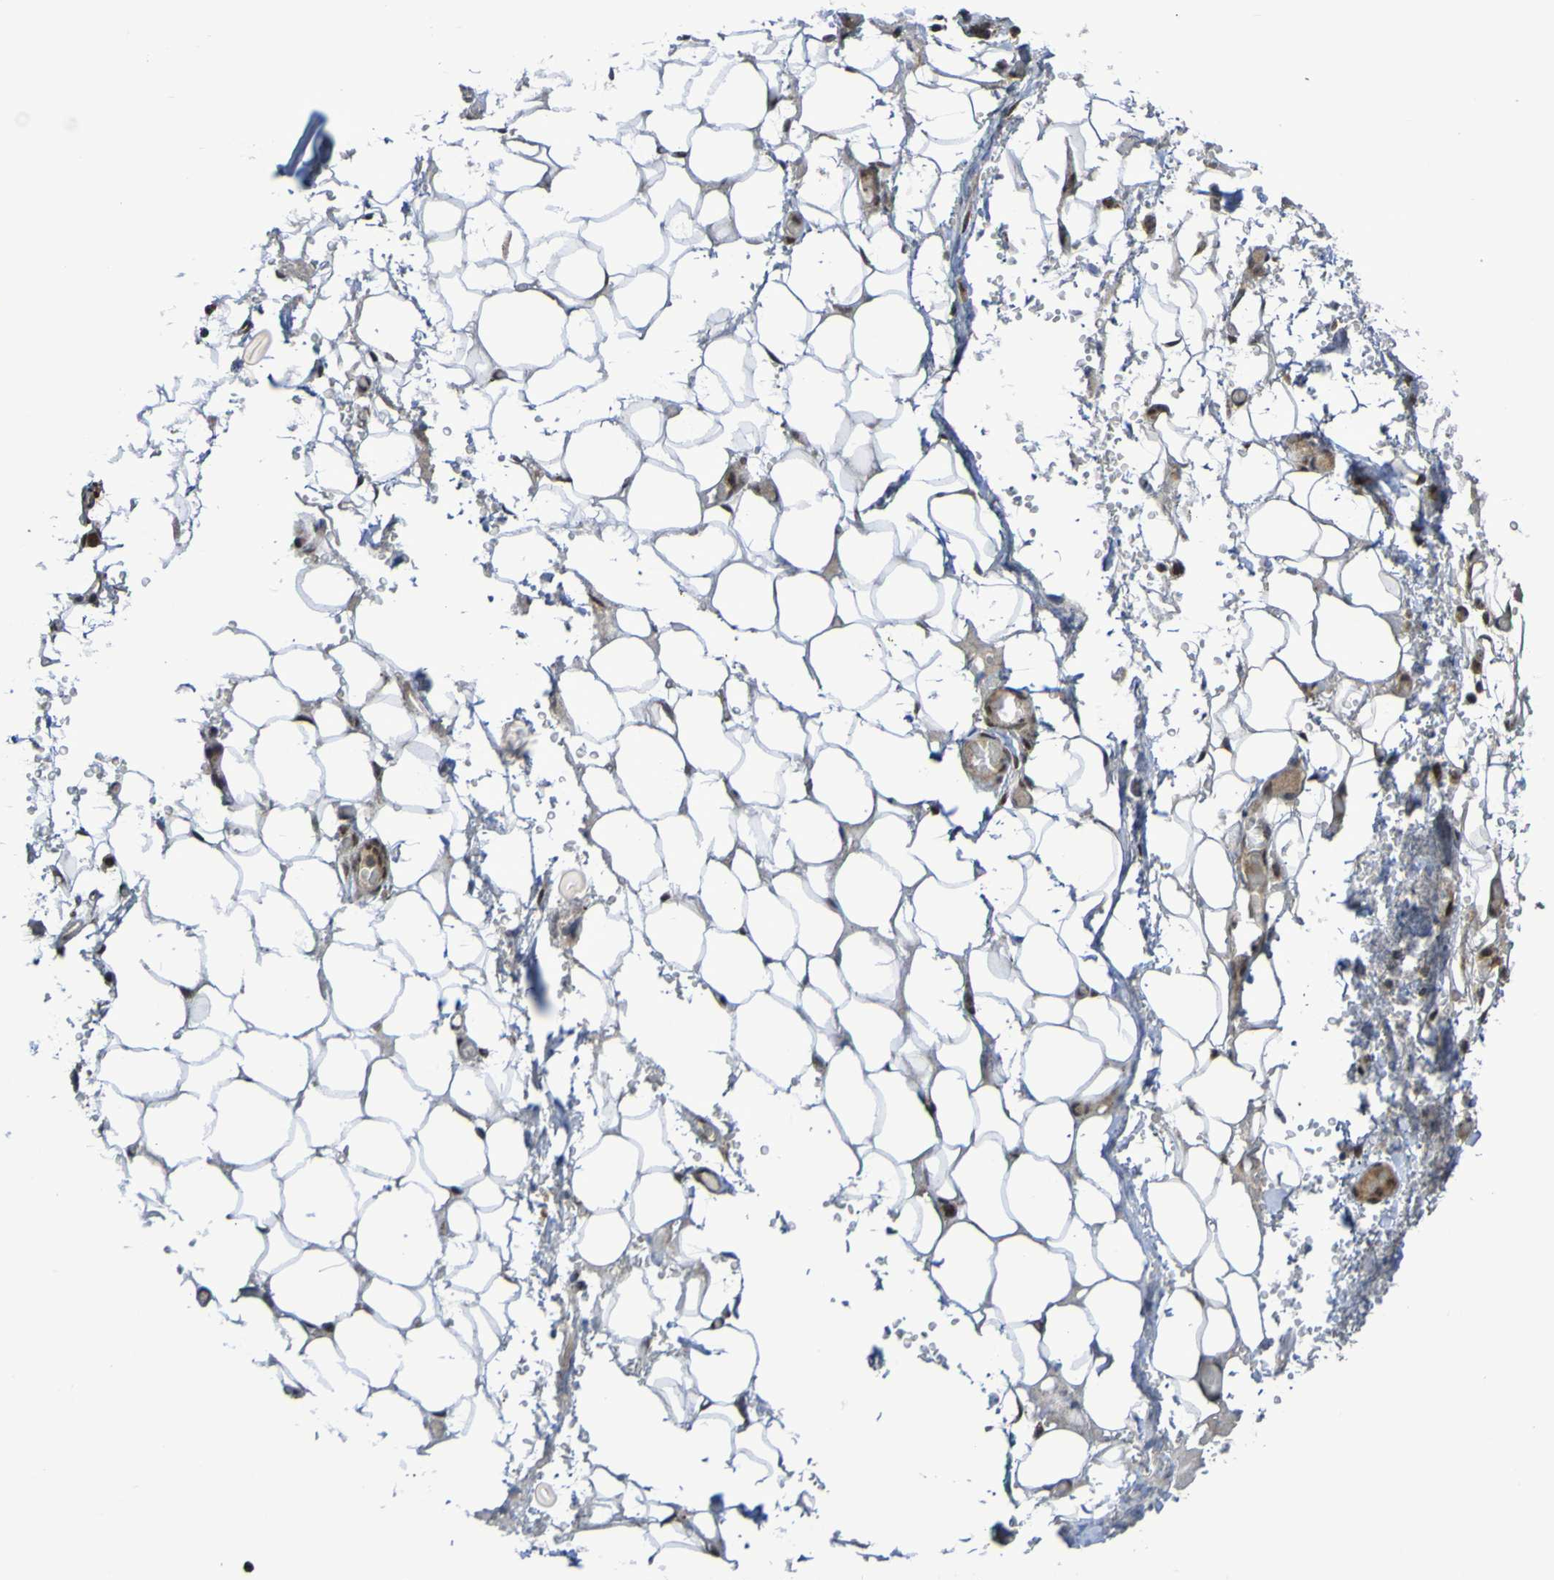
{"staining": {"intensity": "weak", "quantity": "25%-75%", "location": "cytoplasmic/membranous"}, "tissue": "adipose tissue", "cell_type": "Adipocytes", "image_type": "normal", "snomed": [{"axis": "morphology", "description": "Normal tissue, NOS"}, {"axis": "morphology", "description": "Adenocarcinoma, NOS"}, {"axis": "topography", "description": "Esophagus"}], "caption": "Protein staining reveals weak cytoplasmic/membranous positivity in approximately 25%-75% of adipocytes in benign adipose tissue.", "gene": "ITLN1", "patient": {"sex": "male", "age": 62}}